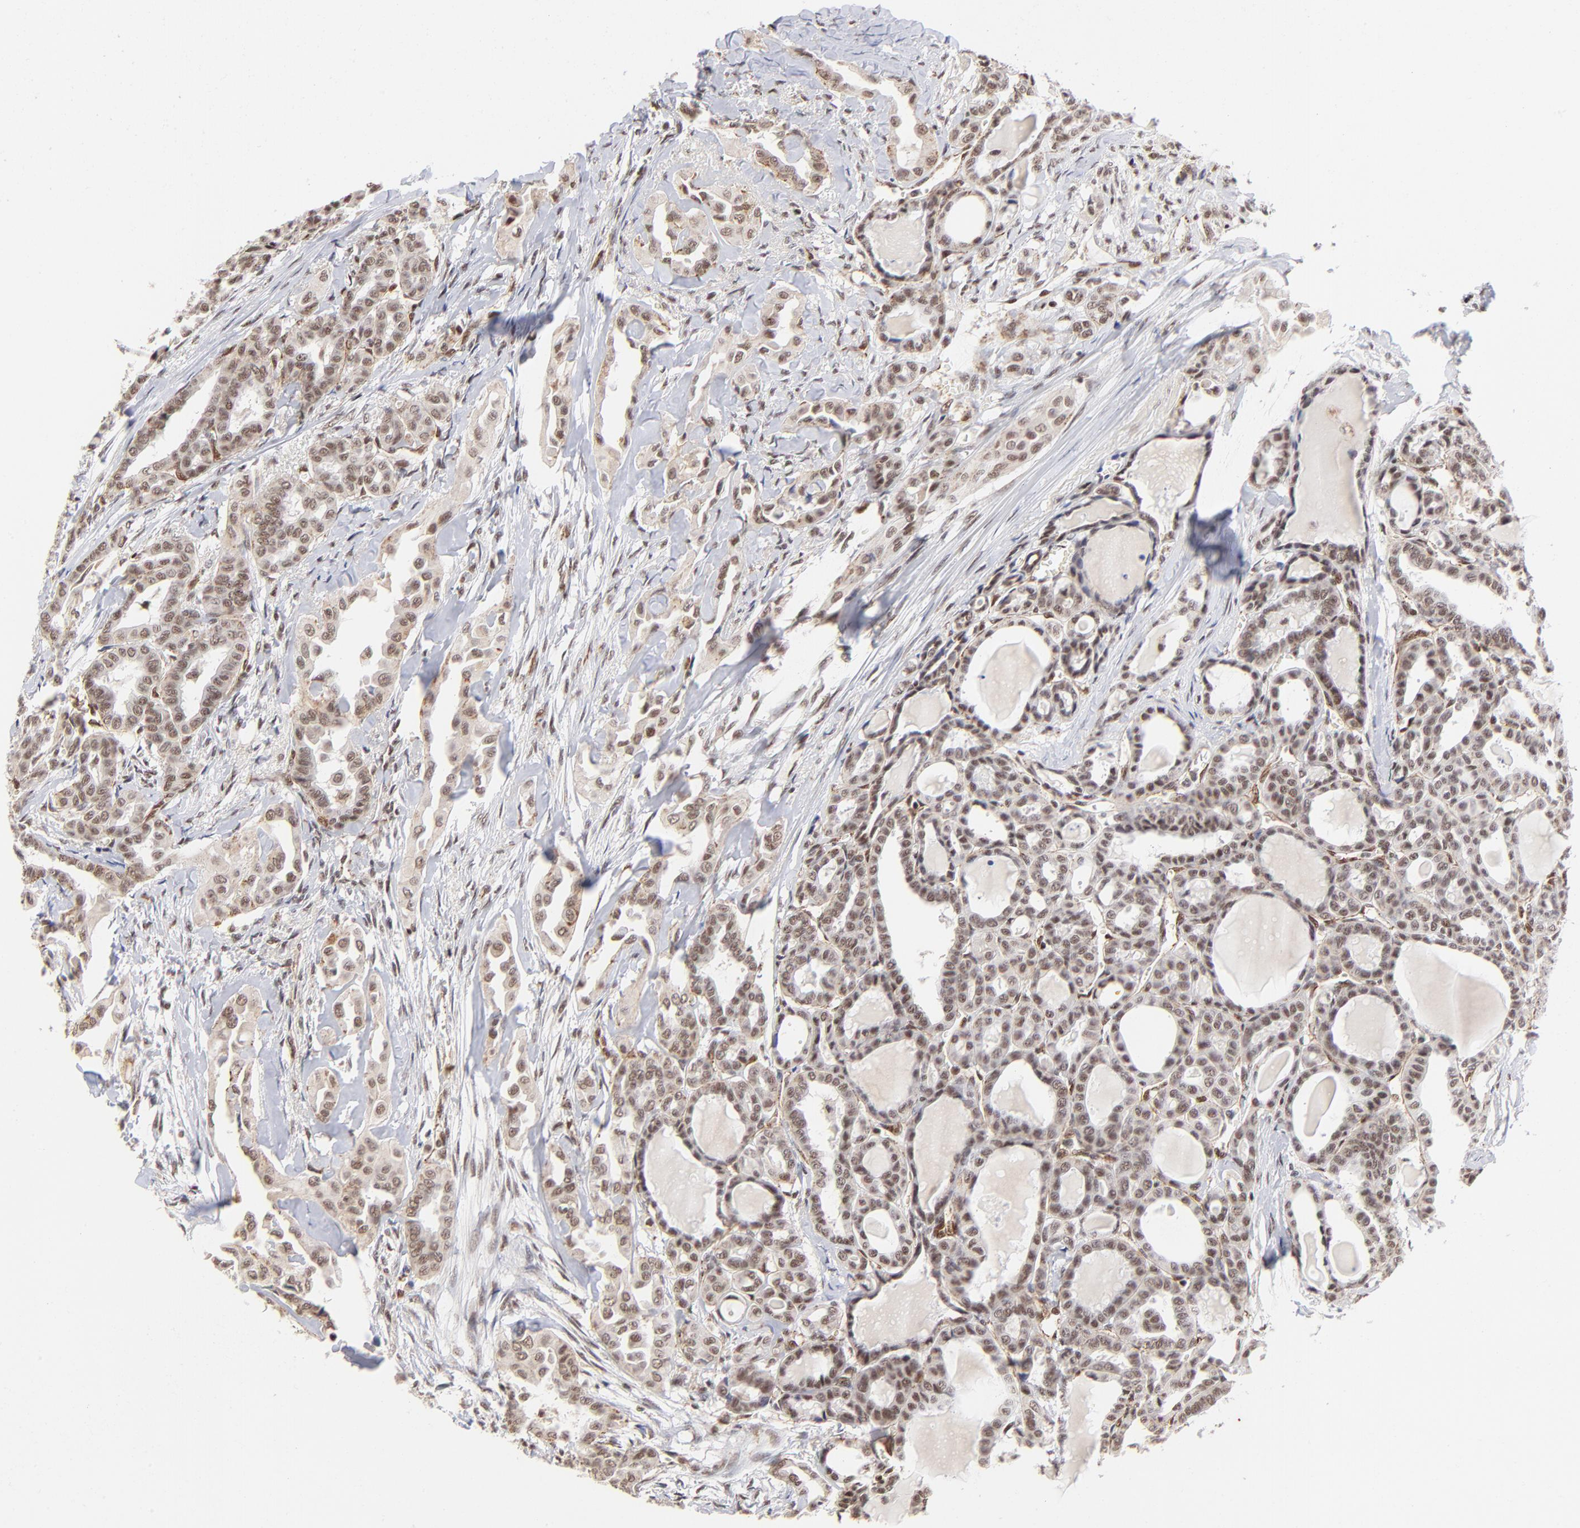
{"staining": {"intensity": "moderate", "quantity": ">75%", "location": "nuclear"}, "tissue": "thyroid cancer", "cell_type": "Tumor cells", "image_type": "cancer", "snomed": [{"axis": "morphology", "description": "Carcinoma, NOS"}, {"axis": "topography", "description": "Thyroid gland"}], "caption": "A brown stain shows moderate nuclear staining of a protein in human thyroid cancer tumor cells.", "gene": "GABPA", "patient": {"sex": "female", "age": 91}}